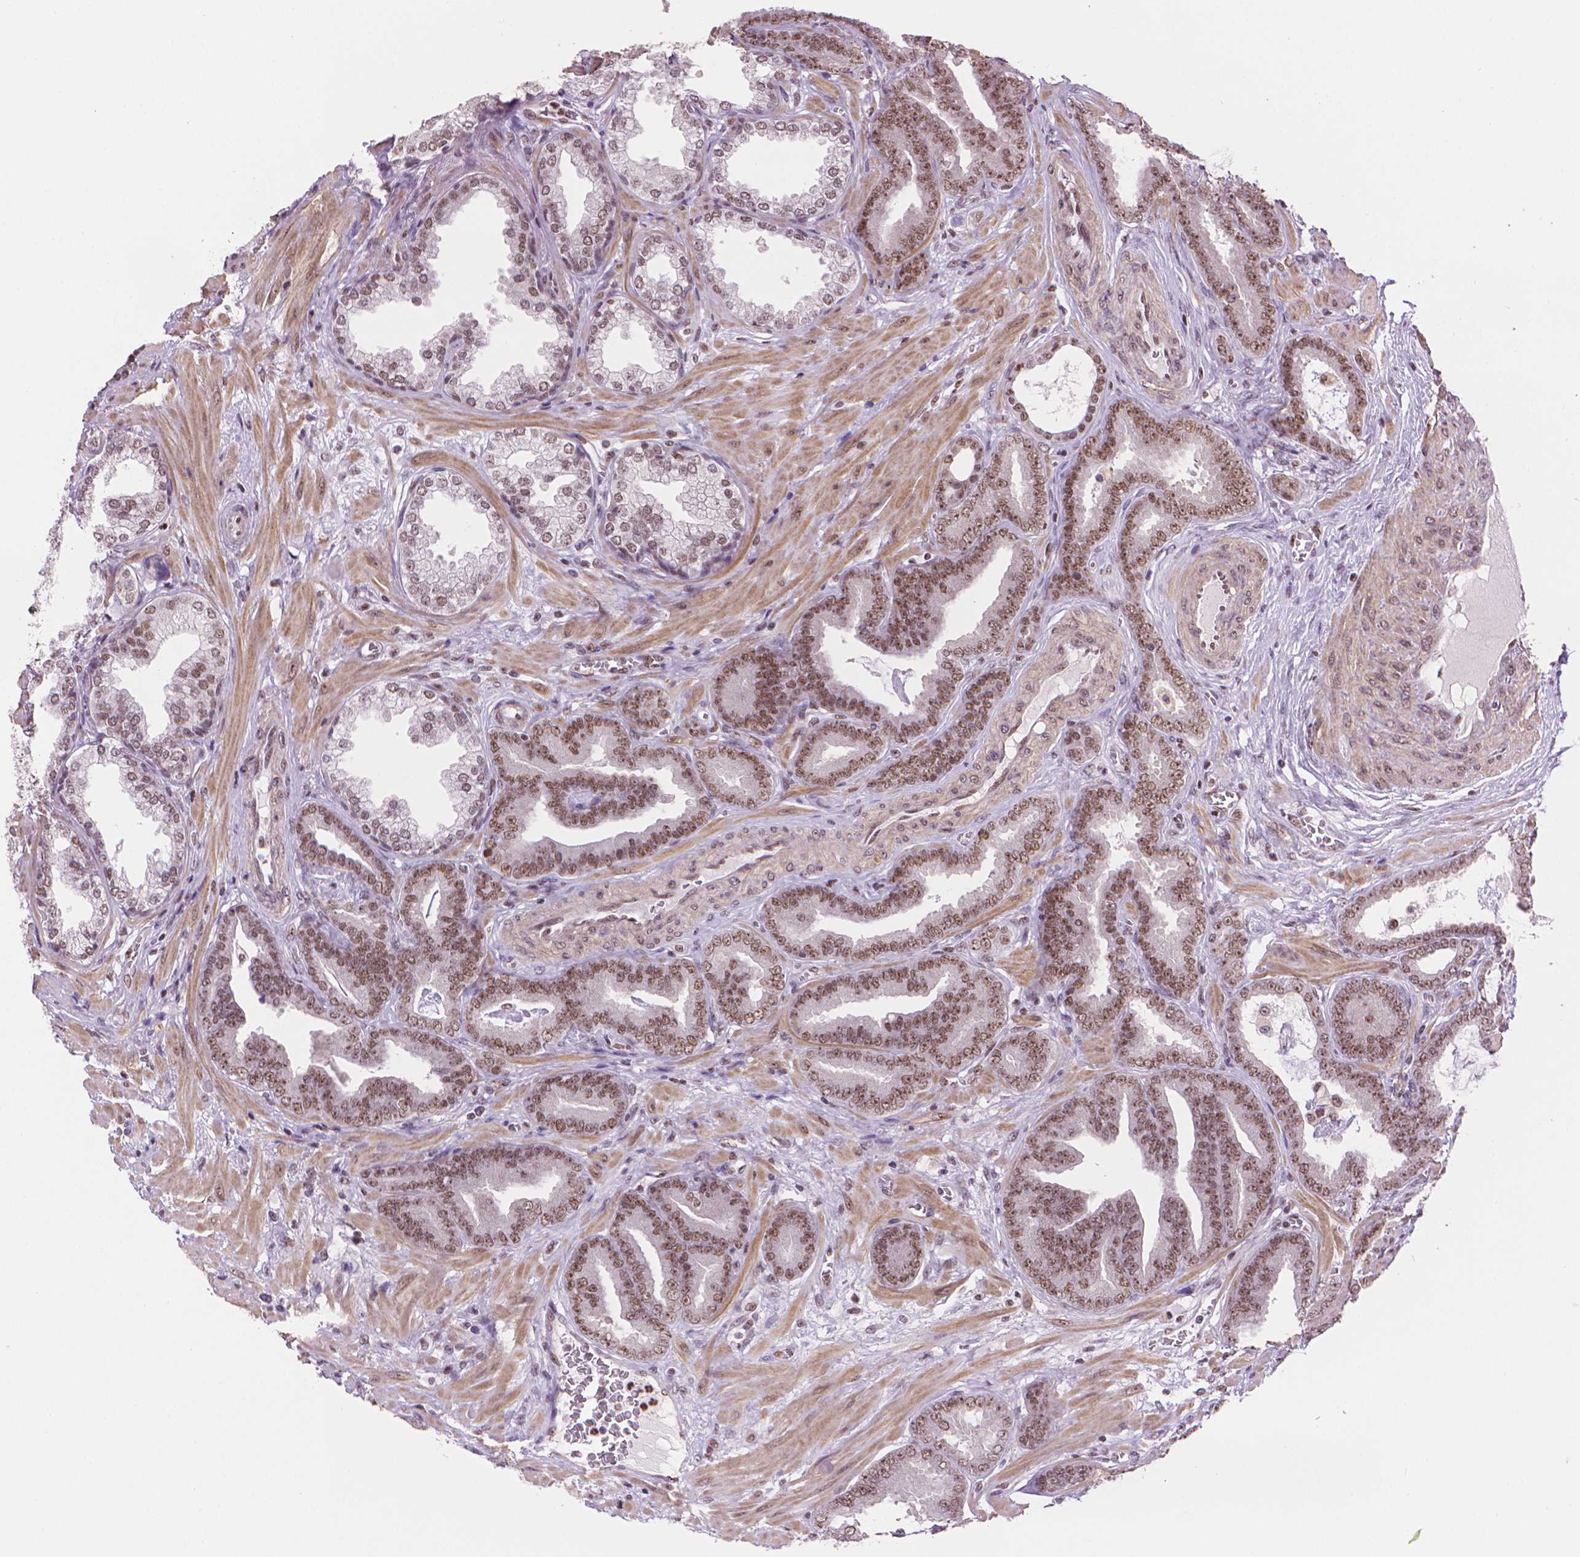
{"staining": {"intensity": "moderate", "quantity": ">75%", "location": "nuclear"}, "tissue": "prostate cancer", "cell_type": "Tumor cells", "image_type": "cancer", "snomed": [{"axis": "morphology", "description": "Adenocarcinoma, Low grade"}, {"axis": "topography", "description": "Prostate"}], "caption": "Immunohistochemistry of prostate cancer shows medium levels of moderate nuclear positivity in about >75% of tumor cells. The staining was performed using DAB (3,3'-diaminobenzidine) to visualize the protein expression in brown, while the nuclei were stained in blue with hematoxylin (Magnification: 20x).", "gene": "UBN1", "patient": {"sex": "male", "age": 63}}